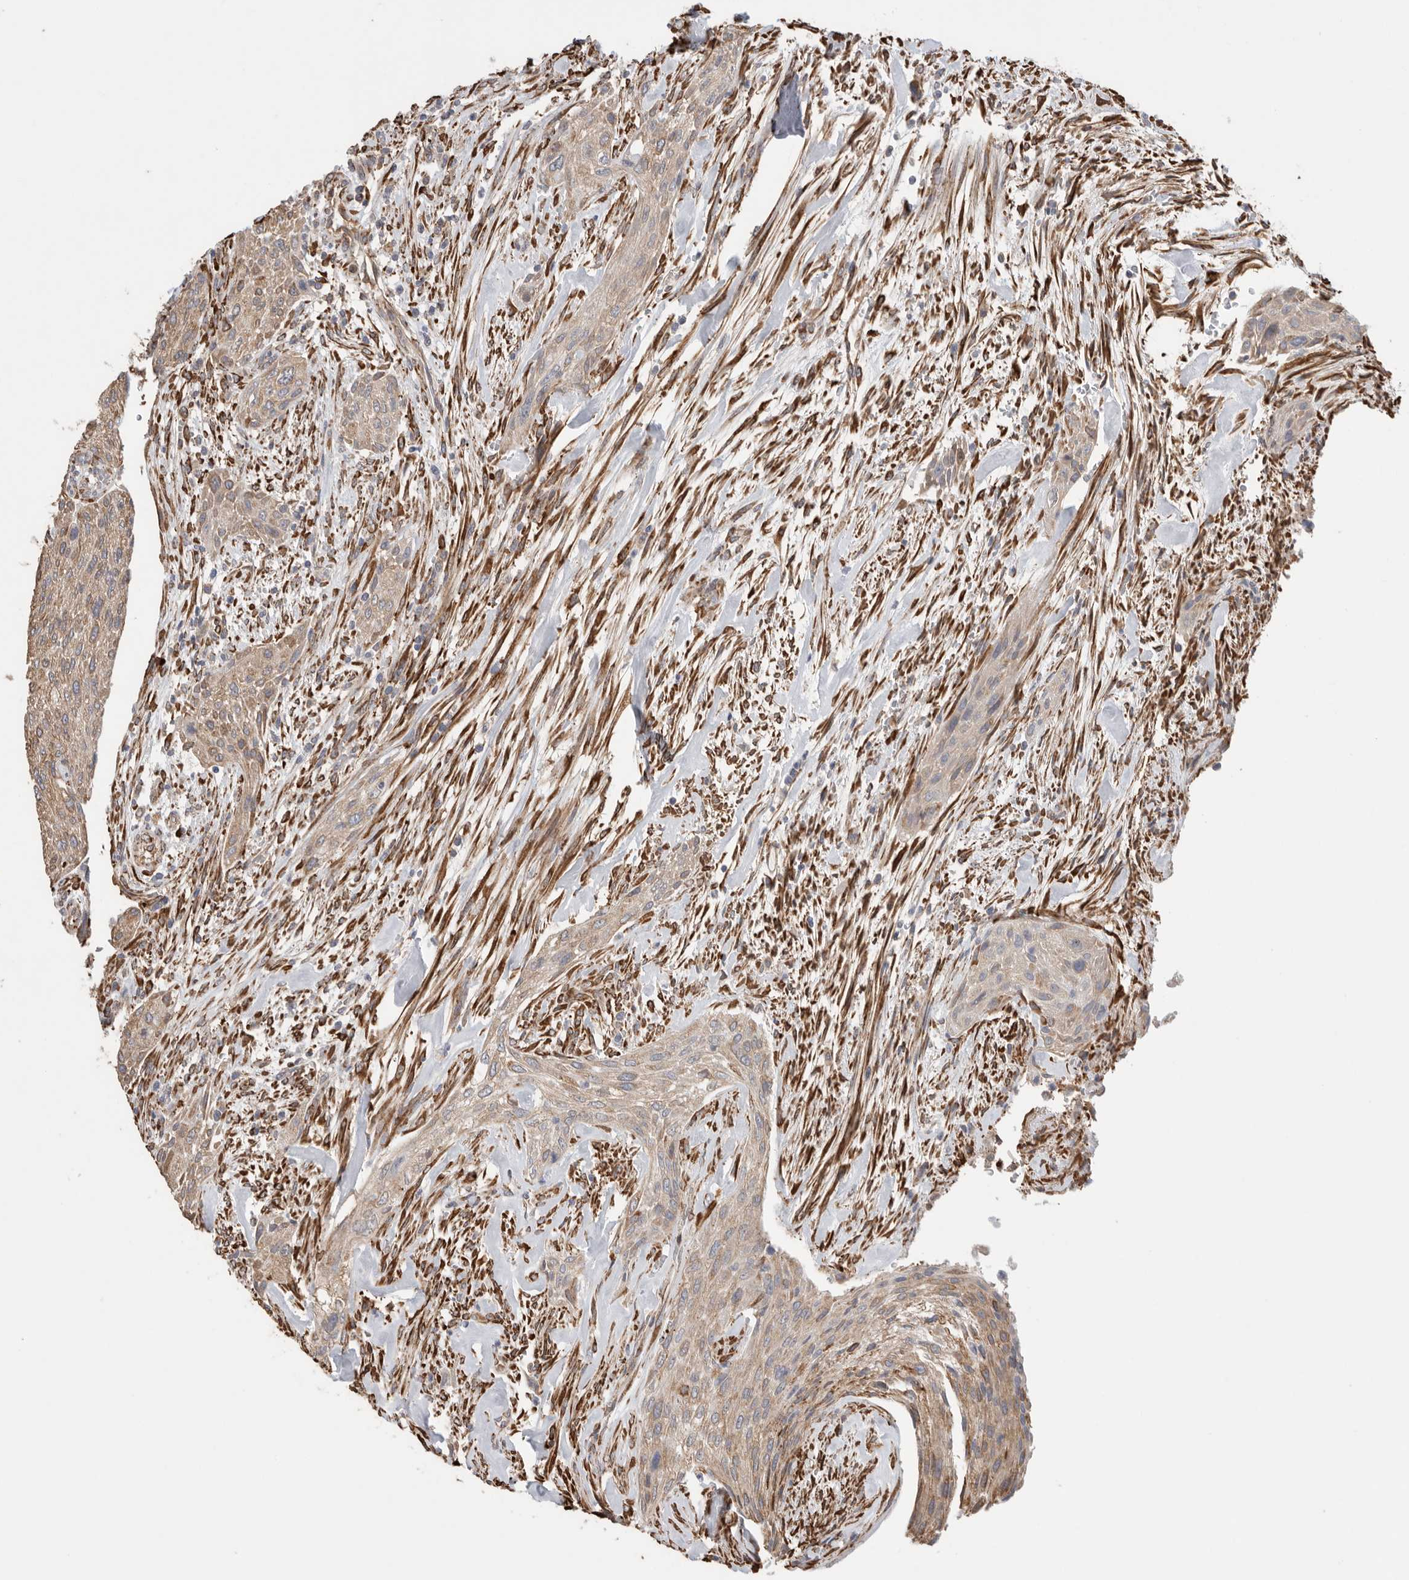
{"staining": {"intensity": "moderate", "quantity": ">75%", "location": "cytoplasmic/membranous"}, "tissue": "urothelial cancer", "cell_type": "Tumor cells", "image_type": "cancer", "snomed": [{"axis": "morphology", "description": "Urothelial carcinoma, Low grade"}, {"axis": "morphology", "description": "Urothelial carcinoma, High grade"}, {"axis": "topography", "description": "Urinary bladder"}], "caption": "High-magnification brightfield microscopy of urothelial cancer stained with DAB (brown) and counterstained with hematoxylin (blue). tumor cells exhibit moderate cytoplasmic/membranous positivity is seen in approximately>75% of cells.", "gene": "BLOC1S5", "patient": {"sex": "male", "age": 35}}